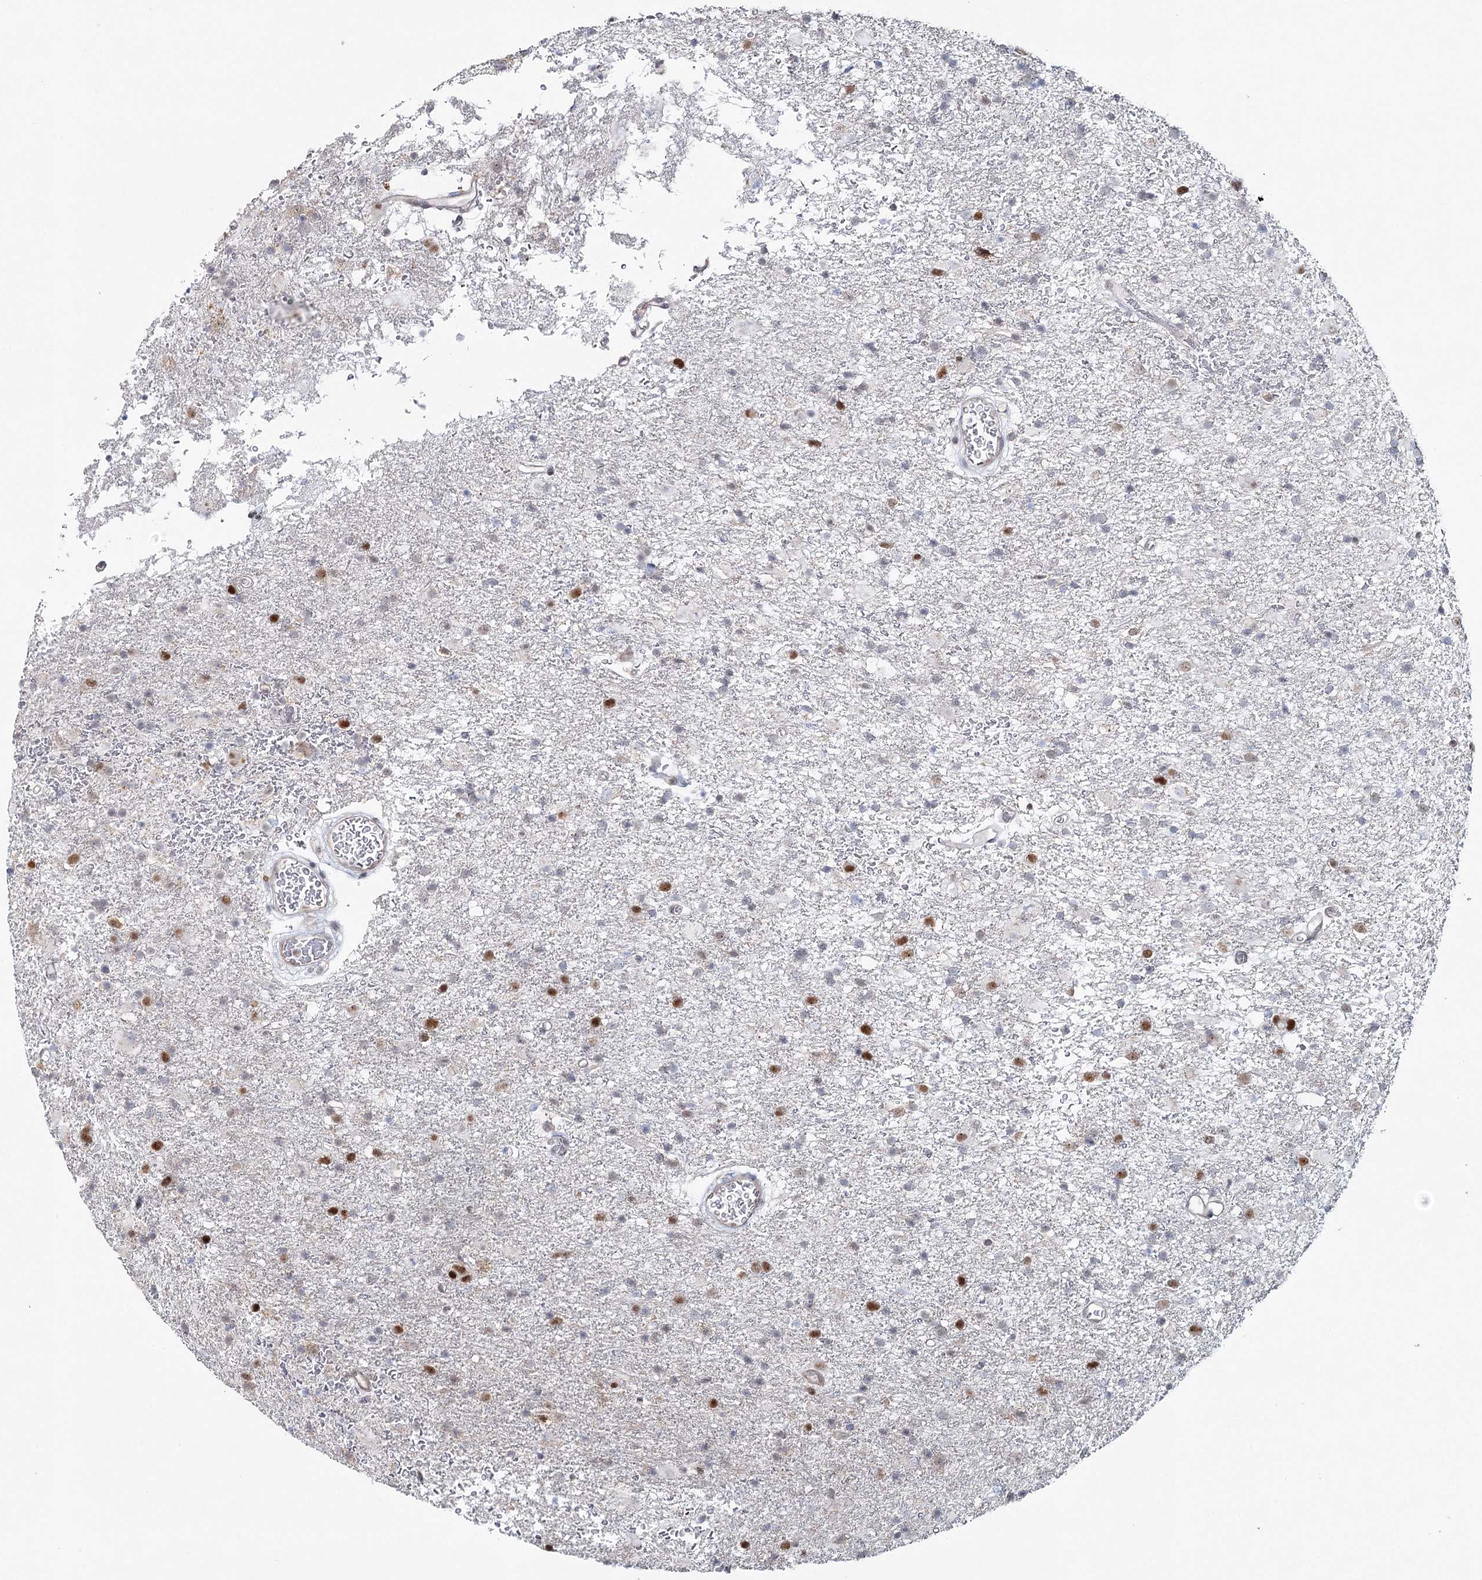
{"staining": {"intensity": "moderate", "quantity": "25%-75%", "location": "nuclear"}, "tissue": "glioma", "cell_type": "Tumor cells", "image_type": "cancer", "snomed": [{"axis": "morphology", "description": "Glioma, malignant, Low grade"}, {"axis": "topography", "description": "Brain"}], "caption": "An image showing moderate nuclear positivity in approximately 25%-75% of tumor cells in low-grade glioma (malignant), as visualized by brown immunohistochemical staining.", "gene": "ZC3H8", "patient": {"sex": "male", "age": 65}}